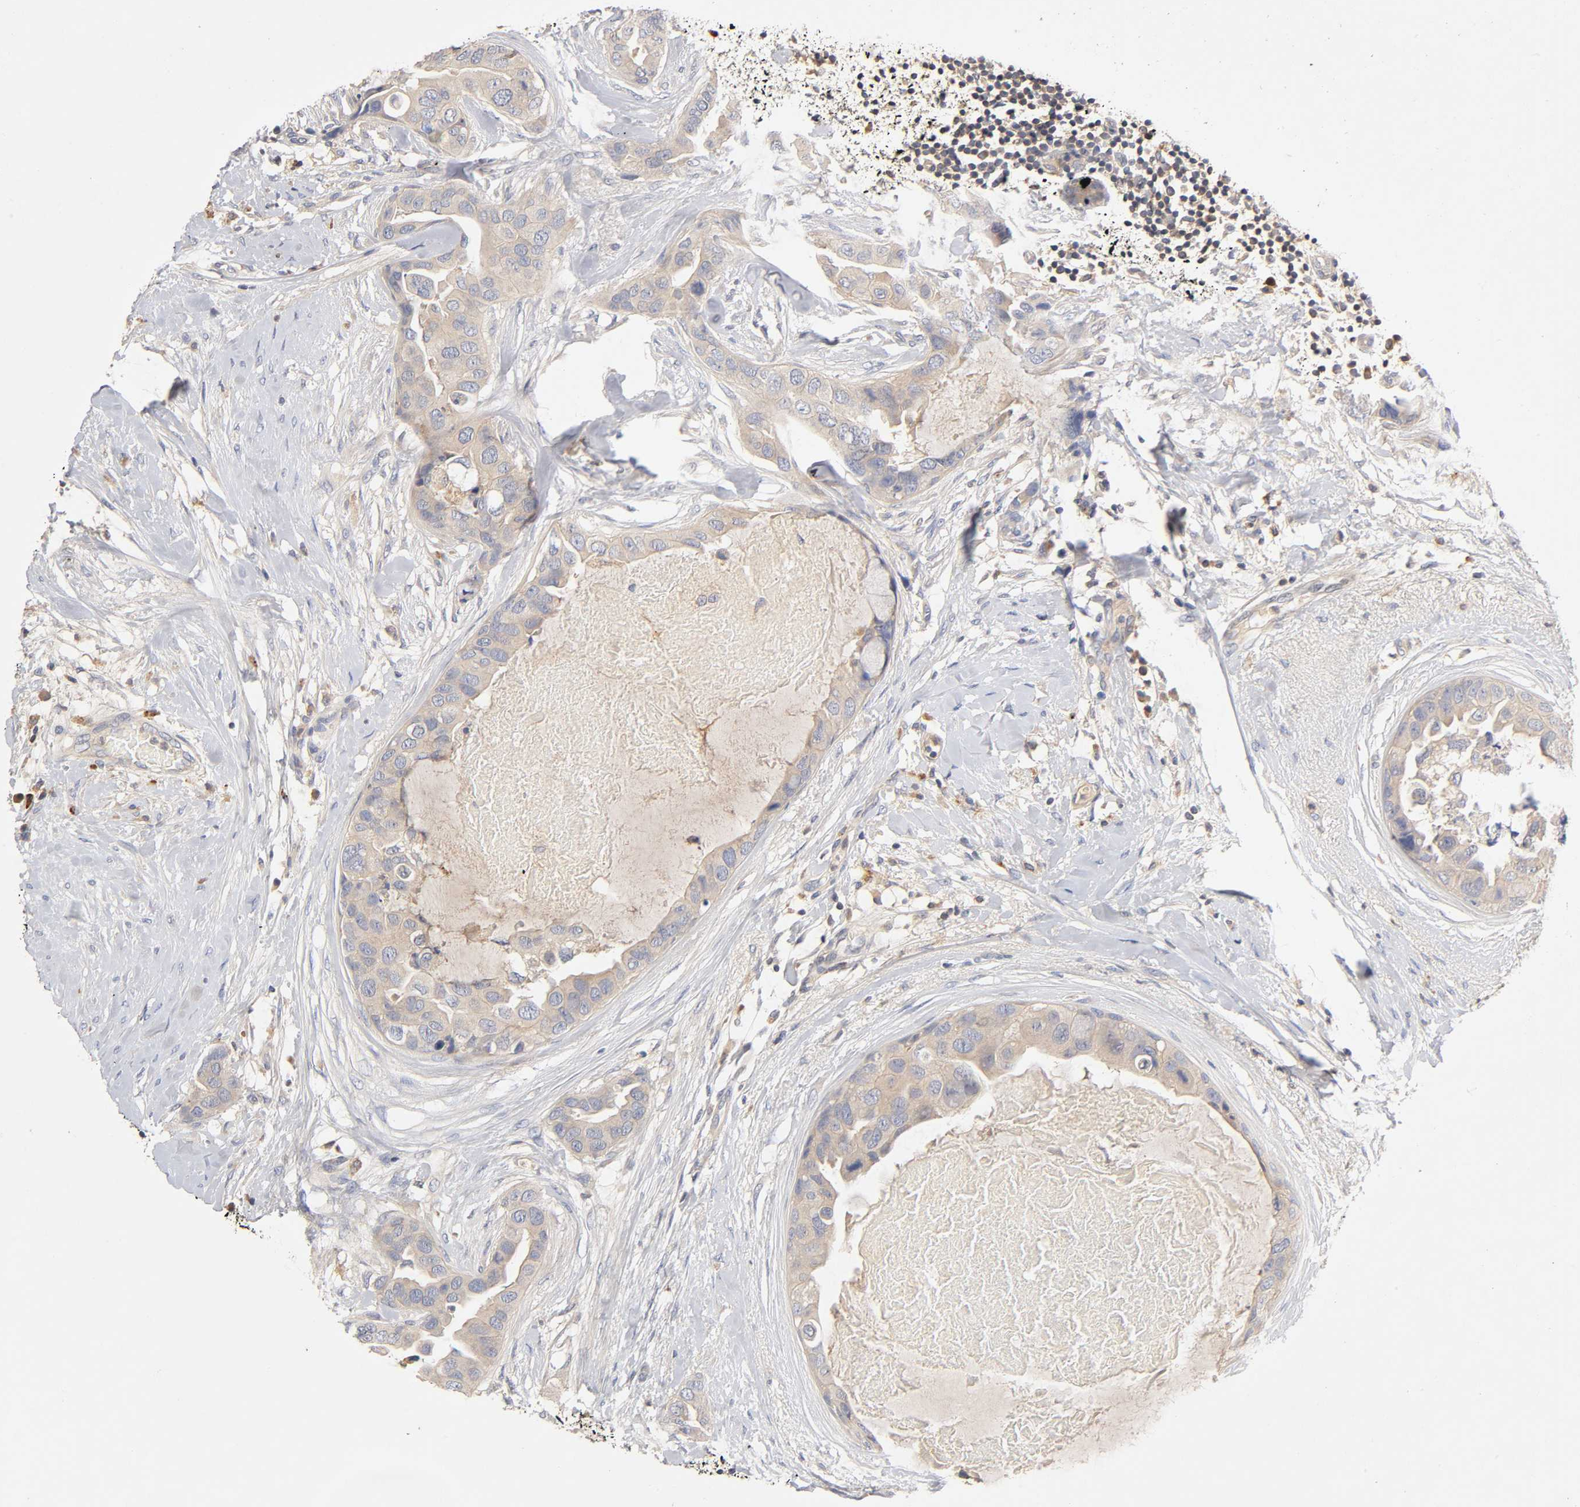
{"staining": {"intensity": "weak", "quantity": ">75%", "location": "cytoplasmic/membranous"}, "tissue": "breast cancer", "cell_type": "Tumor cells", "image_type": "cancer", "snomed": [{"axis": "morphology", "description": "Duct carcinoma"}, {"axis": "topography", "description": "Breast"}], "caption": "Weak cytoplasmic/membranous protein expression is appreciated in about >75% of tumor cells in breast intraductal carcinoma.", "gene": "RHOA", "patient": {"sex": "female", "age": 40}}